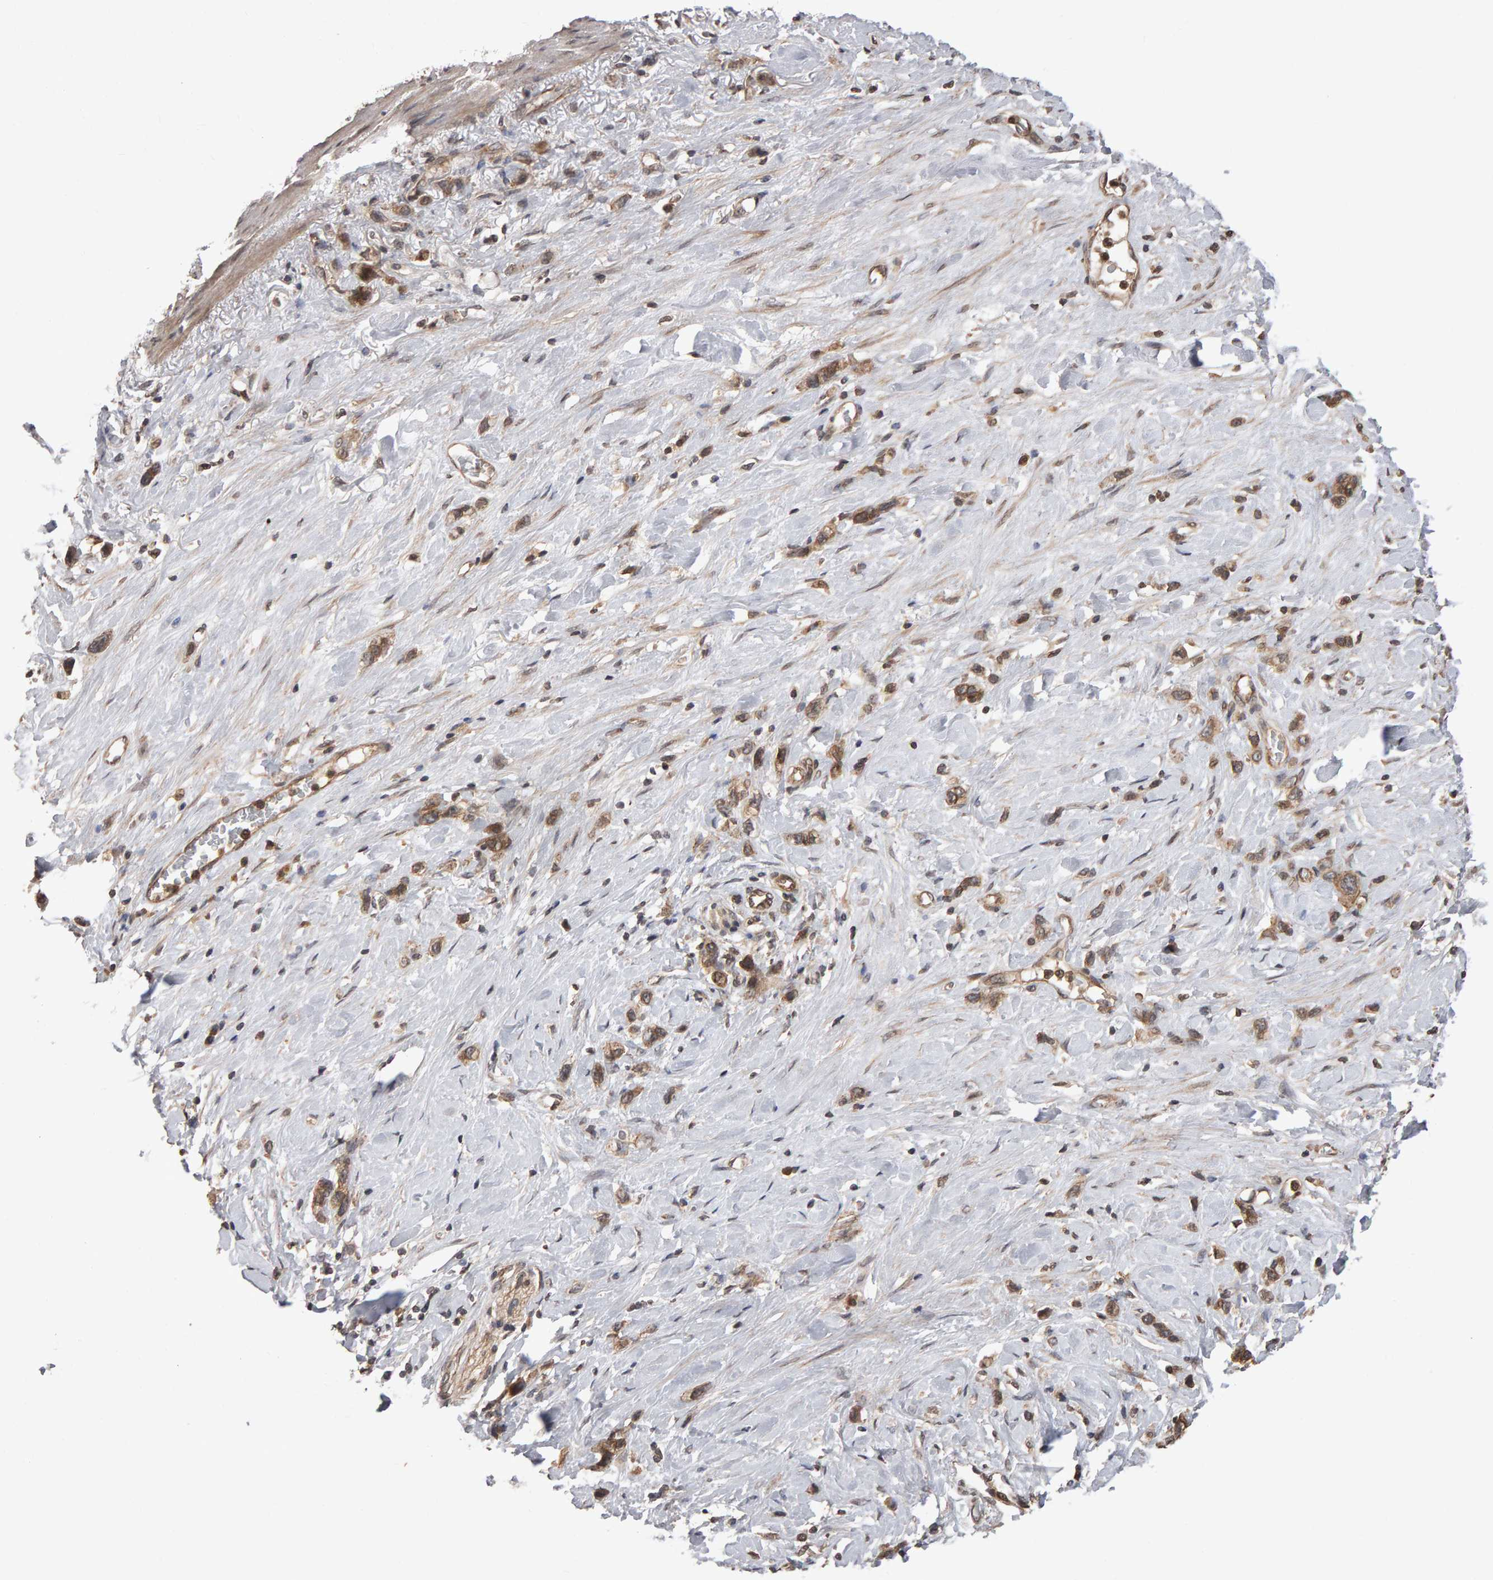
{"staining": {"intensity": "moderate", "quantity": ">75%", "location": "cytoplasmic/membranous"}, "tissue": "stomach cancer", "cell_type": "Tumor cells", "image_type": "cancer", "snomed": [{"axis": "morphology", "description": "Normal tissue, NOS"}, {"axis": "morphology", "description": "Adenocarcinoma, NOS"}, {"axis": "morphology", "description": "Adenocarcinoma, High grade"}, {"axis": "topography", "description": "Stomach, upper"}, {"axis": "topography", "description": "Stomach"}], "caption": "An immunohistochemistry micrograph of neoplastic tissue is shown. Protein staining in brown highlights moderate cytoplasmic/membranous positivity in stomach cancer (high-grade adenocarcinoma) within tumor cells.", "gene": "SCRIB", "patient": {"sex": "female", "age": 65}}